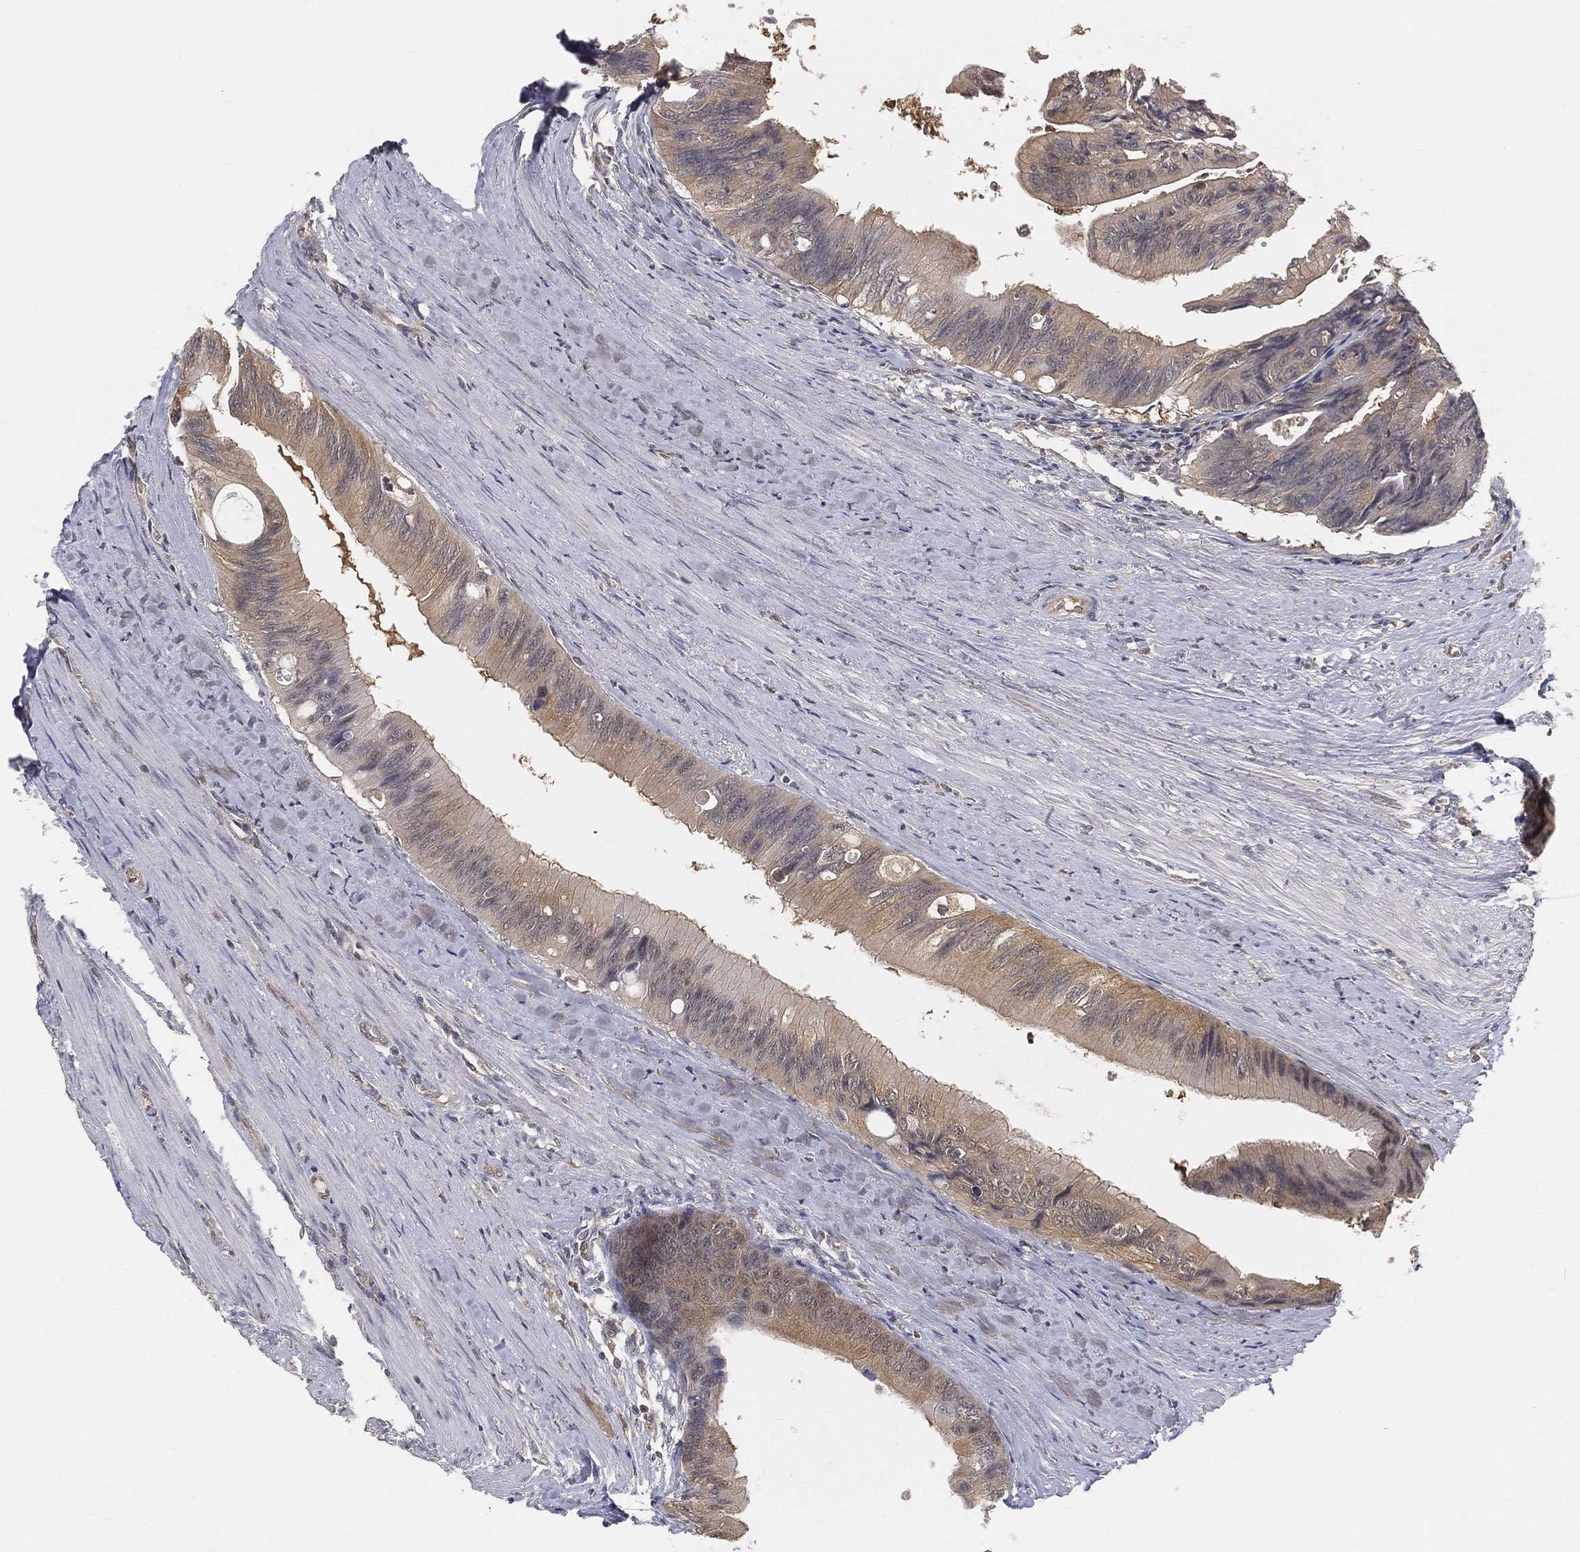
{"staining": {"intensity": "weak", "quantity": "25%-75%", "location": "cytoplasmic/membranous"}, "tissue": "colorectal cancer", "cell_type": "Tumor cells", "image_type": "cancer", "snomed": [{"axis": "morphology", "description": "Normal tissue, NOS"}, {"axis": "morphology", "description": "Adenocarcinoma, NOS"}, {"axis": "topography", "description": "Colon"}], "caption": "A low amount of weak cytoplasmic/membranous staining is identified in about 25%-75% of tumor cells in adenocarcinoma (colorectal) tissue.", "gene": "MAPK1", "patient": {"sex": "male", "age": 65}}